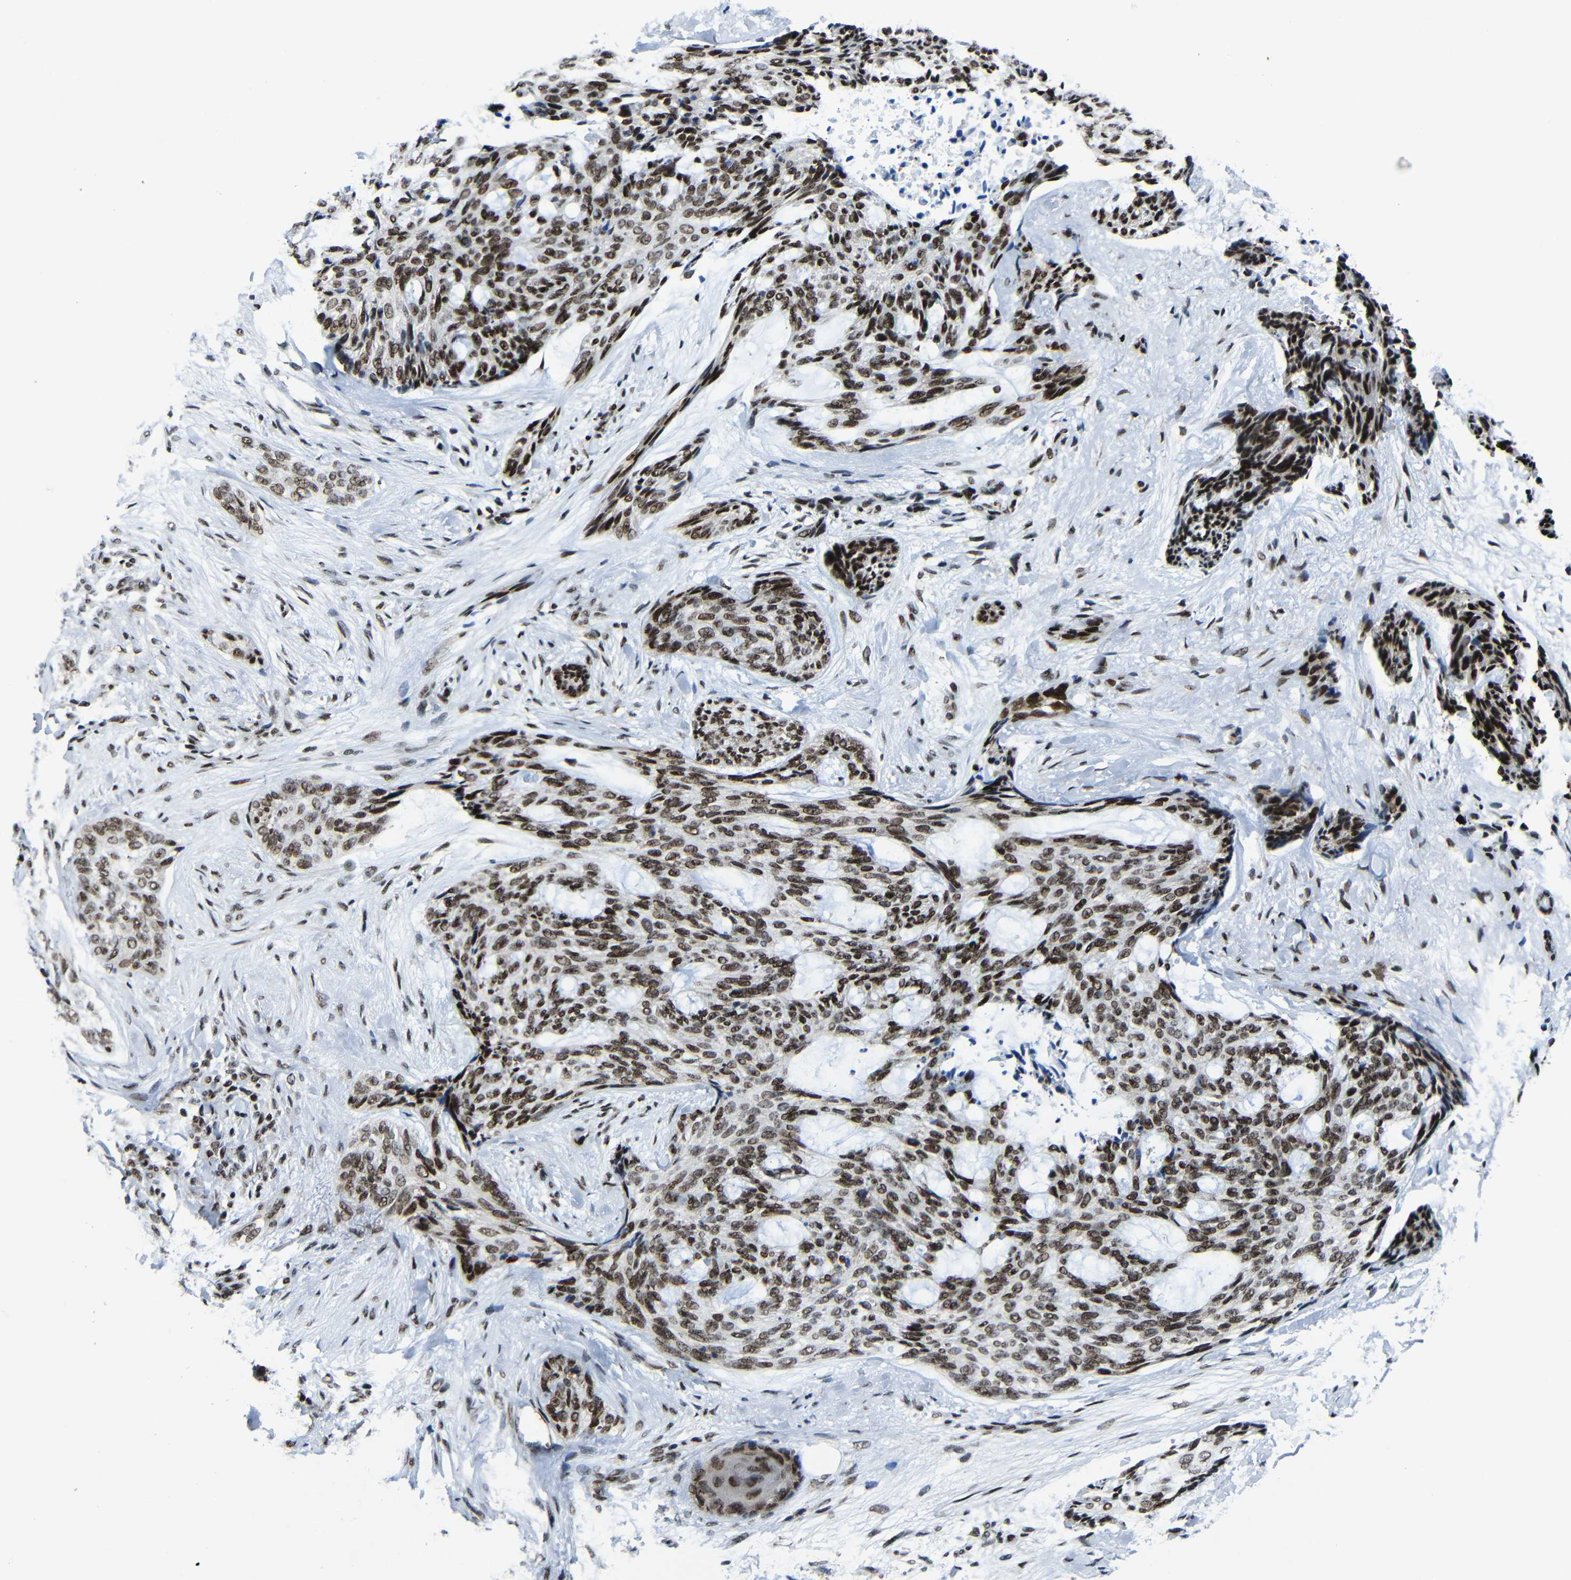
{"staining": {"intensity": "strong", "quantity": ">75%", "location": "nuclear"}, "tissue": "skin cancer", "cell_type": "Tumor cells", "image_type": "cancer", "snomed": [{"axis": "morphology", "description": "Normal tissue, NOS"}, {"axis": "morphology", "description": "Basal cell carcinoma"}, {"axis": "topography", "description": "Skin"}], "caption": "Immunohistochemical staining of human skin cancer (basal cell carcinoma) shows high levels of strong nuclear protein expression in approximately >75% of tumor cells.", "gene": "PTBP1", "patient": {"sex": "female", "age": 71}}